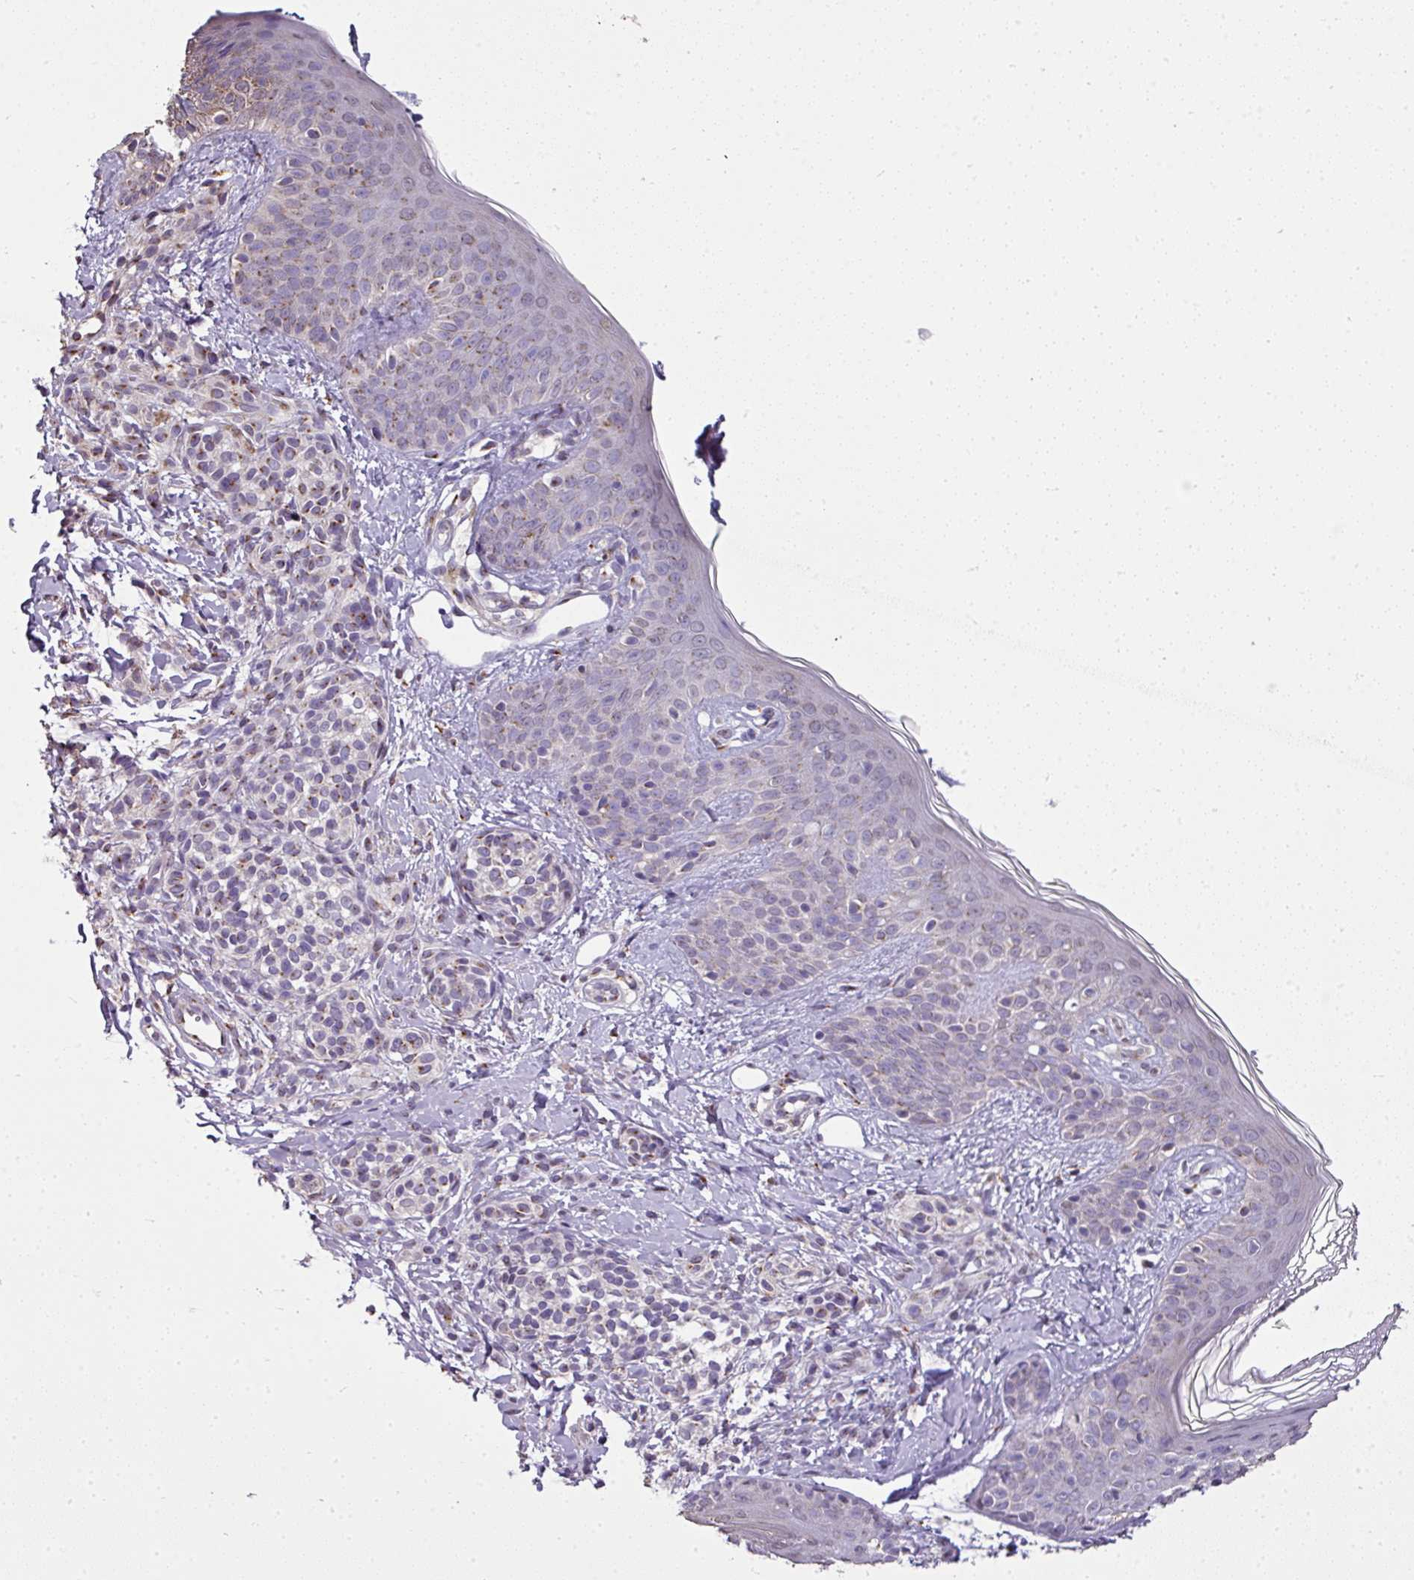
{"staining": {"intensity": "negative", "quantity": "none", "location": "none"}, "tissue": "skin", "cell_type": "Fibroblasts", "image_type": "normal", "snomed": [{"axis": "morphology", "description": "Normal tissue, NOS"}, {"axis": "topography", "description": "Skin"}], "caption": "The histopathology image shows no significant positivity in fibroblasts of skin.", "gene": "JPH2", "patient": {"sex": "male", "age": 16}}